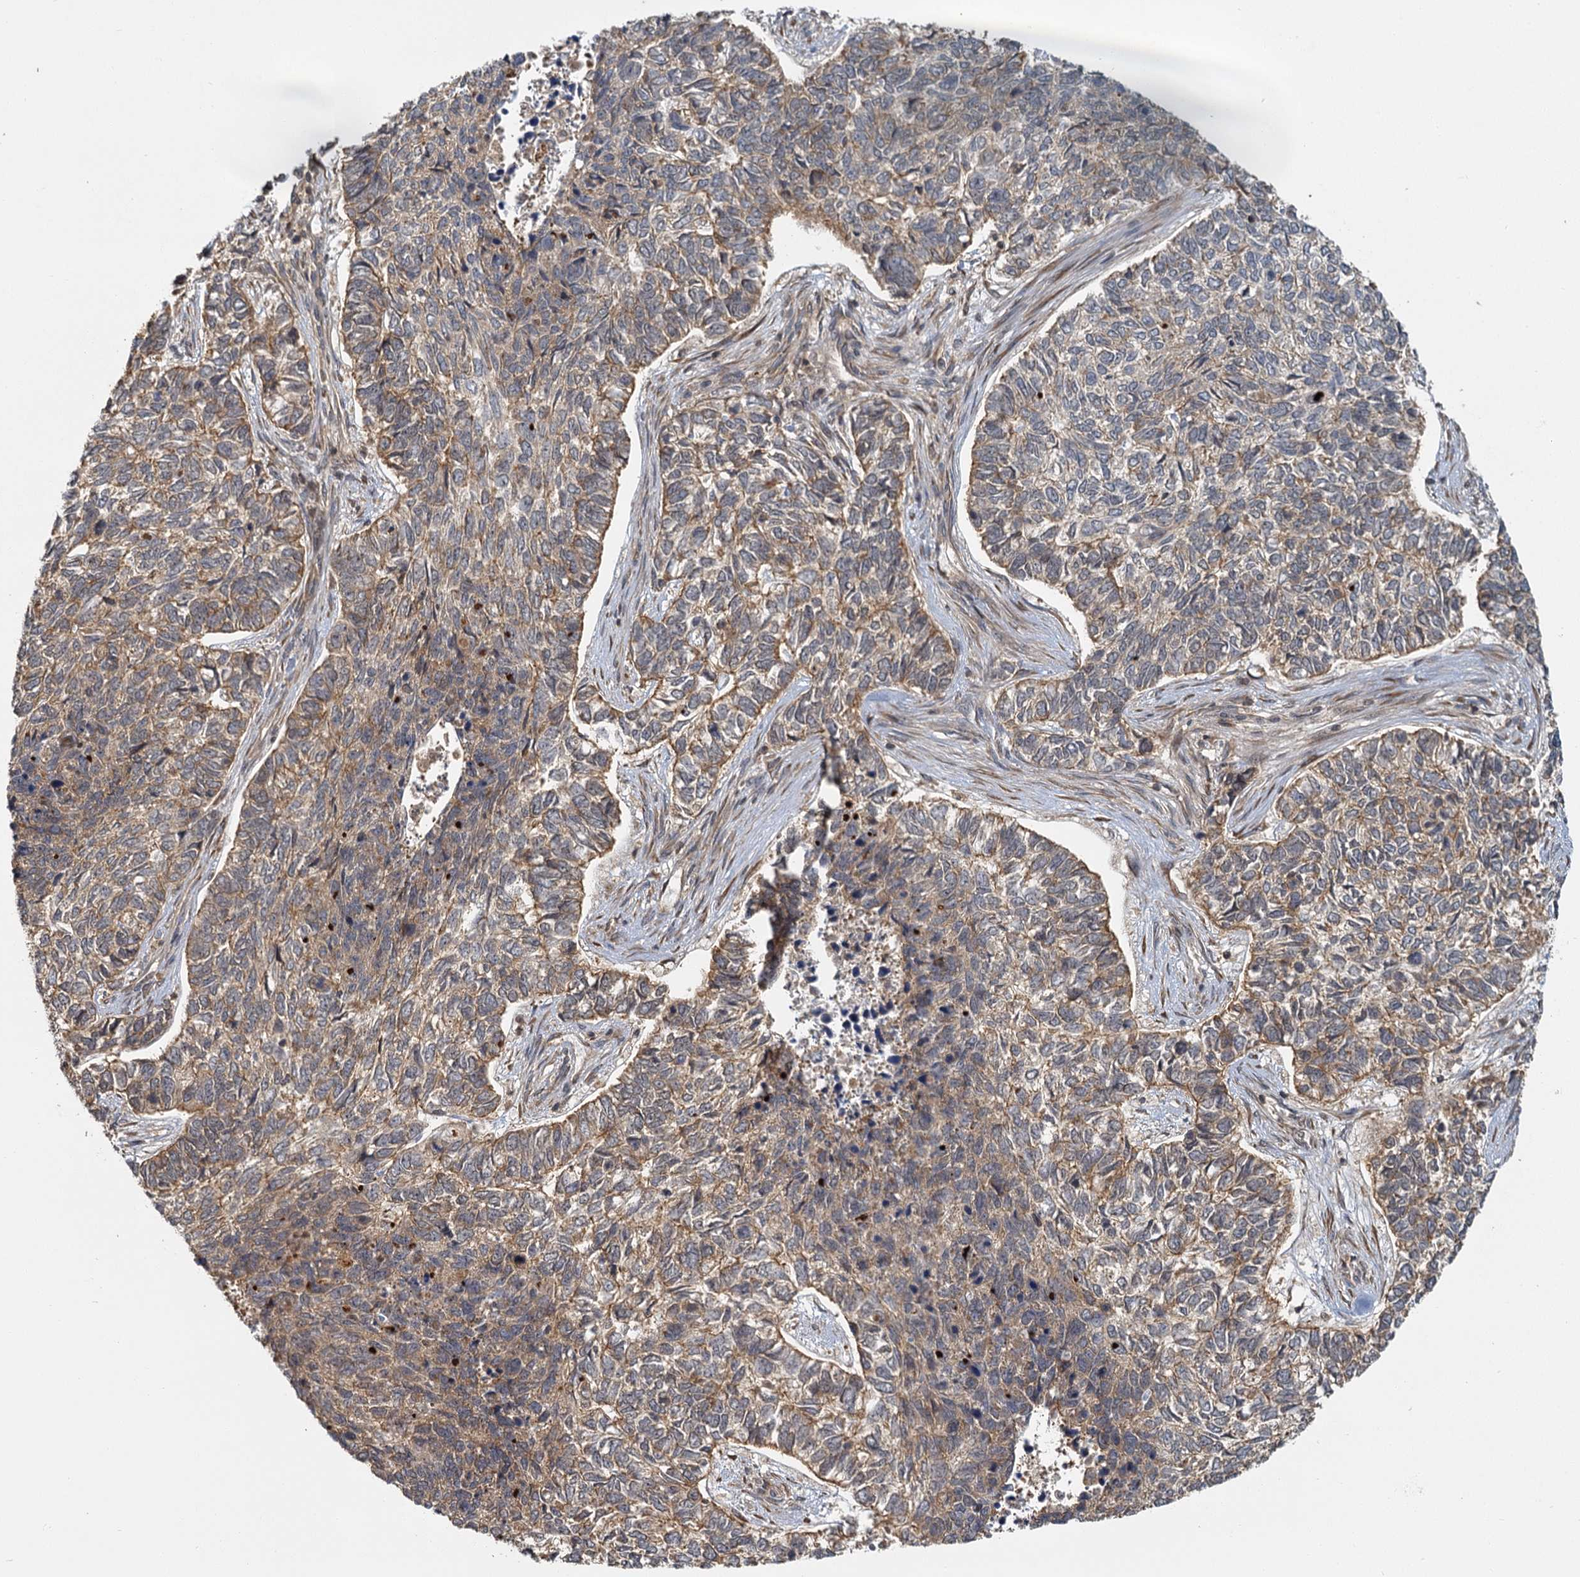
{"staining": {"intensity": "moderate", "quantity": "25%-75%", "location": "cytoplasmic/membranous"}, "tissue": "skin cancer", "cell_type": "Tumor cells", "image_type": "cancer", "snomed": [{"axis": "morphology", "description": "Basal cell carcinoma"}, {"axis": "topography", "description": "Skin"}], "caption": "Skin basal cell carcinoma was stained to show a protein in brown. There is medium levels of moderate cytoplasmic/membranous staining in about 25%-75% of tumor cells.", "gene": "ZNF549", "patient": {"sex": "female", "age": 65}}